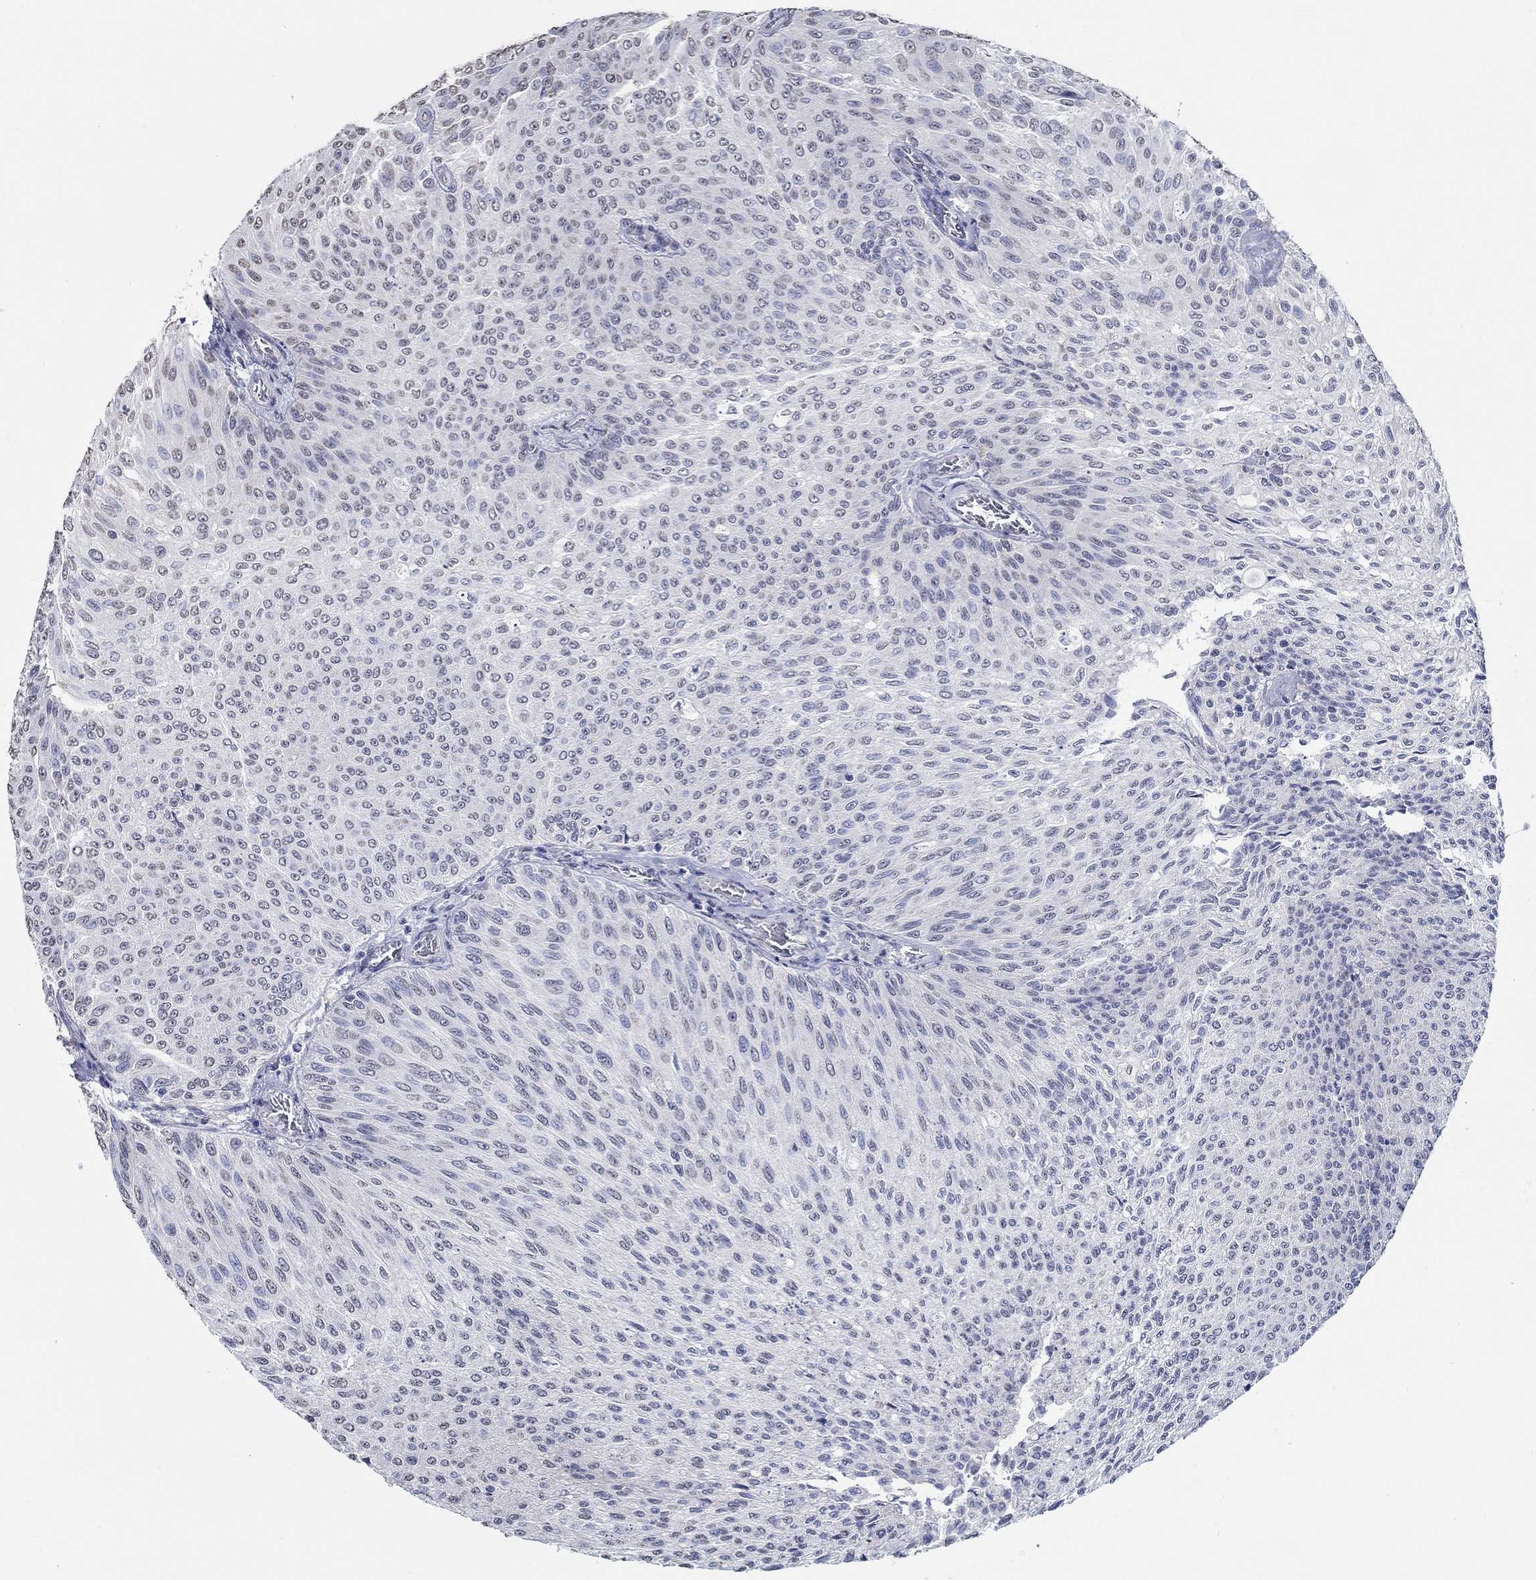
{"staining": {"intensity": "negative", "quantity": "none", "location": "none"}, "tissue": "urothelial cancer", "cell_type": "Tumor cells", "image_type": "cancer", "snomed": [{"axis": "morphology", "description": "Urothelial carcinoma, Low grade"}, {"axis": "topography", "description": "Ureter, NOS"}, {"axis": "topography", "description": "Urinary bladder"}], "caption": "High magnification brightfield microscopy of low-grade urothelial carcinoma stained with DAB (3,3'-diaminobenzidine) (brown) and counterstained with hematoxylin (blue): tumor cells show no significant positivity.", "gene": "PDE1B", "patient": {"sex": "male", "age": 78}}